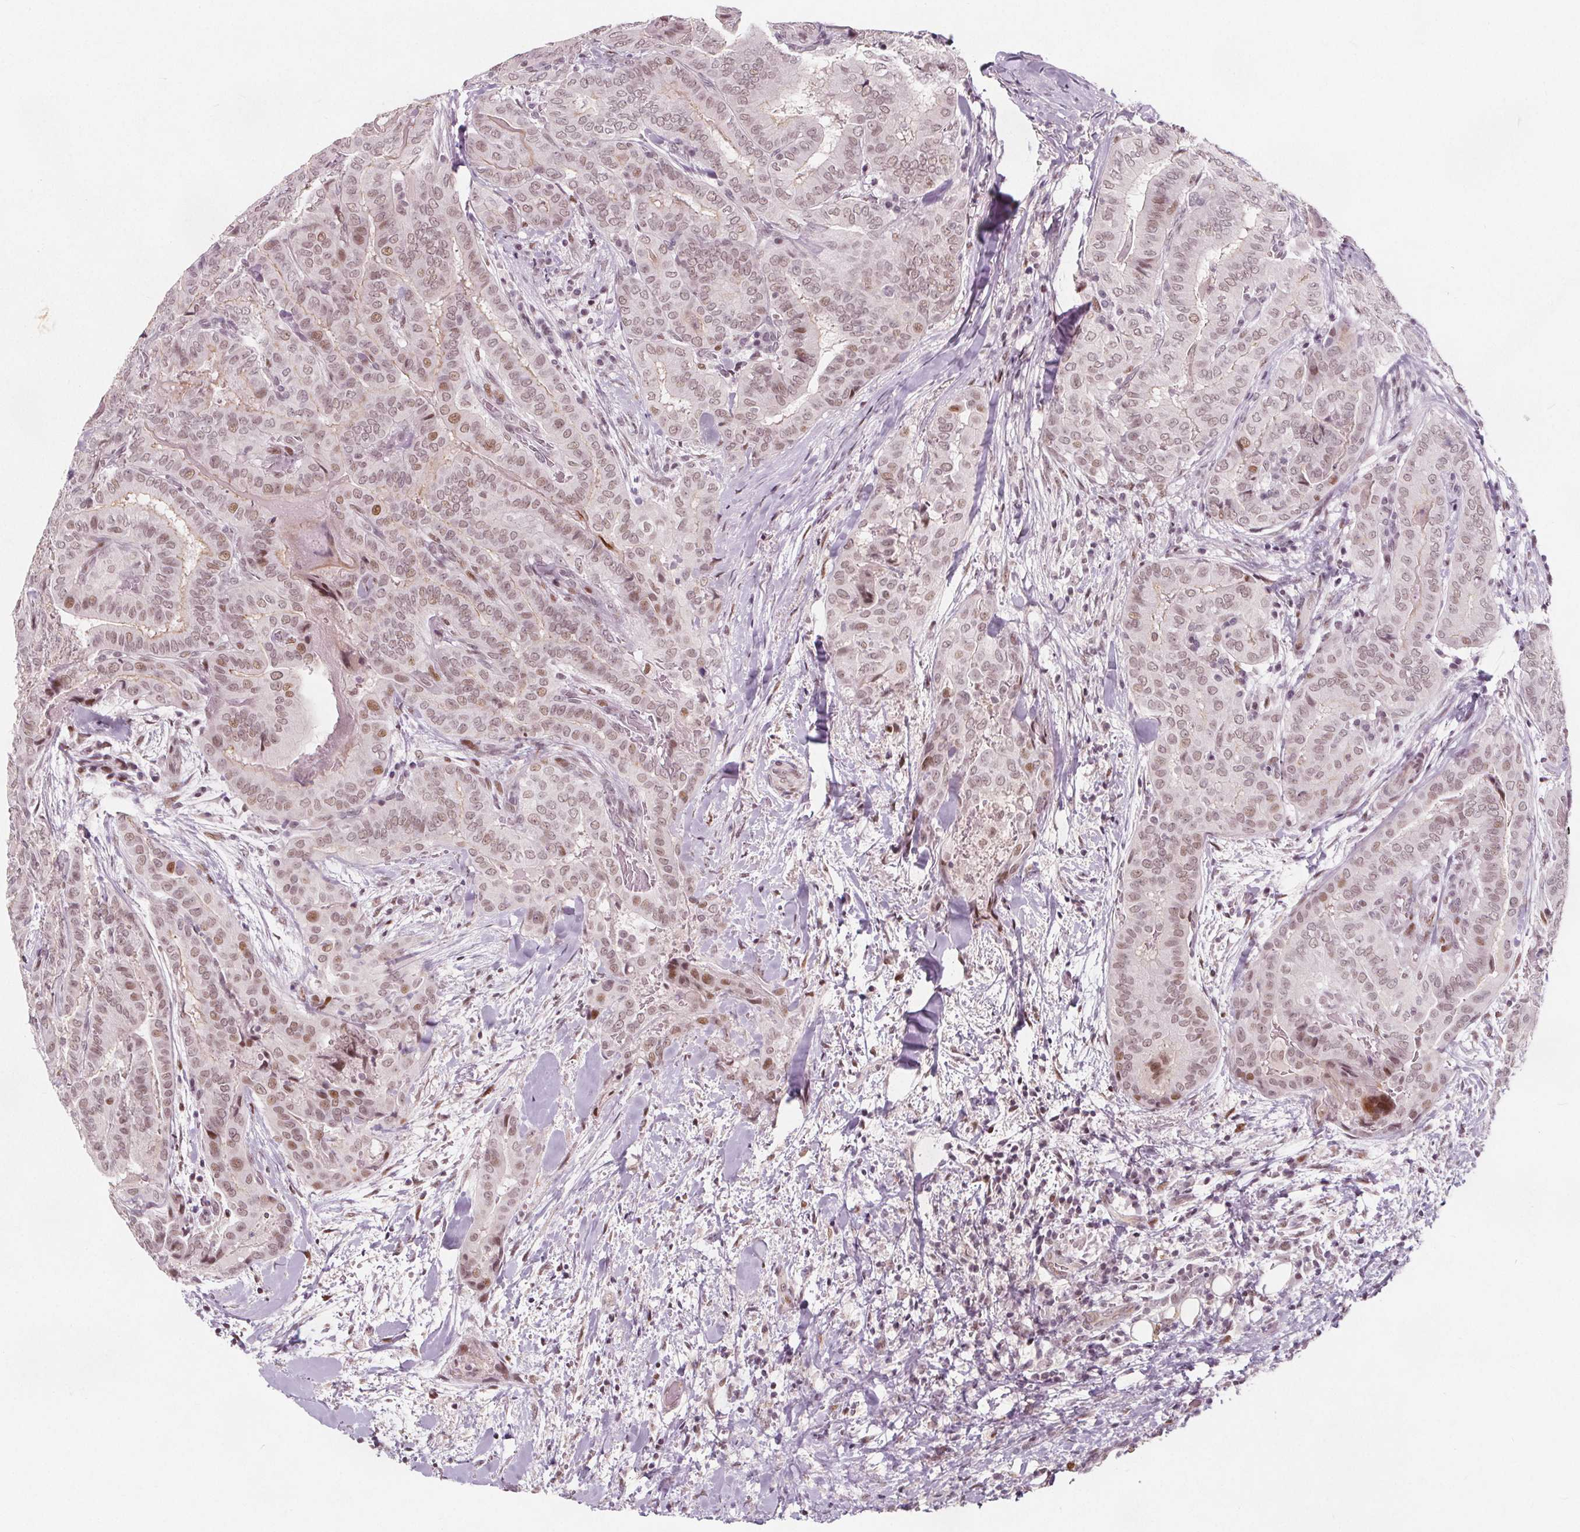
{"staining": {"intensity": "moderate", "quantity": "25%-75%", "location": "nuclear"}, "tissue": "thyroid cancer", "cell_type": "Tumor cells", "image_type": "cancer", "snomed": [{"axis": "morphology", "description": "Papillary adenocarcinoma, NOS"}, {"axis": "topography", "description": "Thyroid gland"}], "caption": "Immunohistochemistry photomicrograph of neoplastic tissue: human papillary adenocarcinoma (thyroid) stained using immunohistochemistry (IHC) exhibits medium levels of moderate protein expression localized specifically in the nuclear of tumor cells, appearing as a nuclear brown color.", "gene": "TAF6L", "patient": {"sex": "female", "age": 61}}